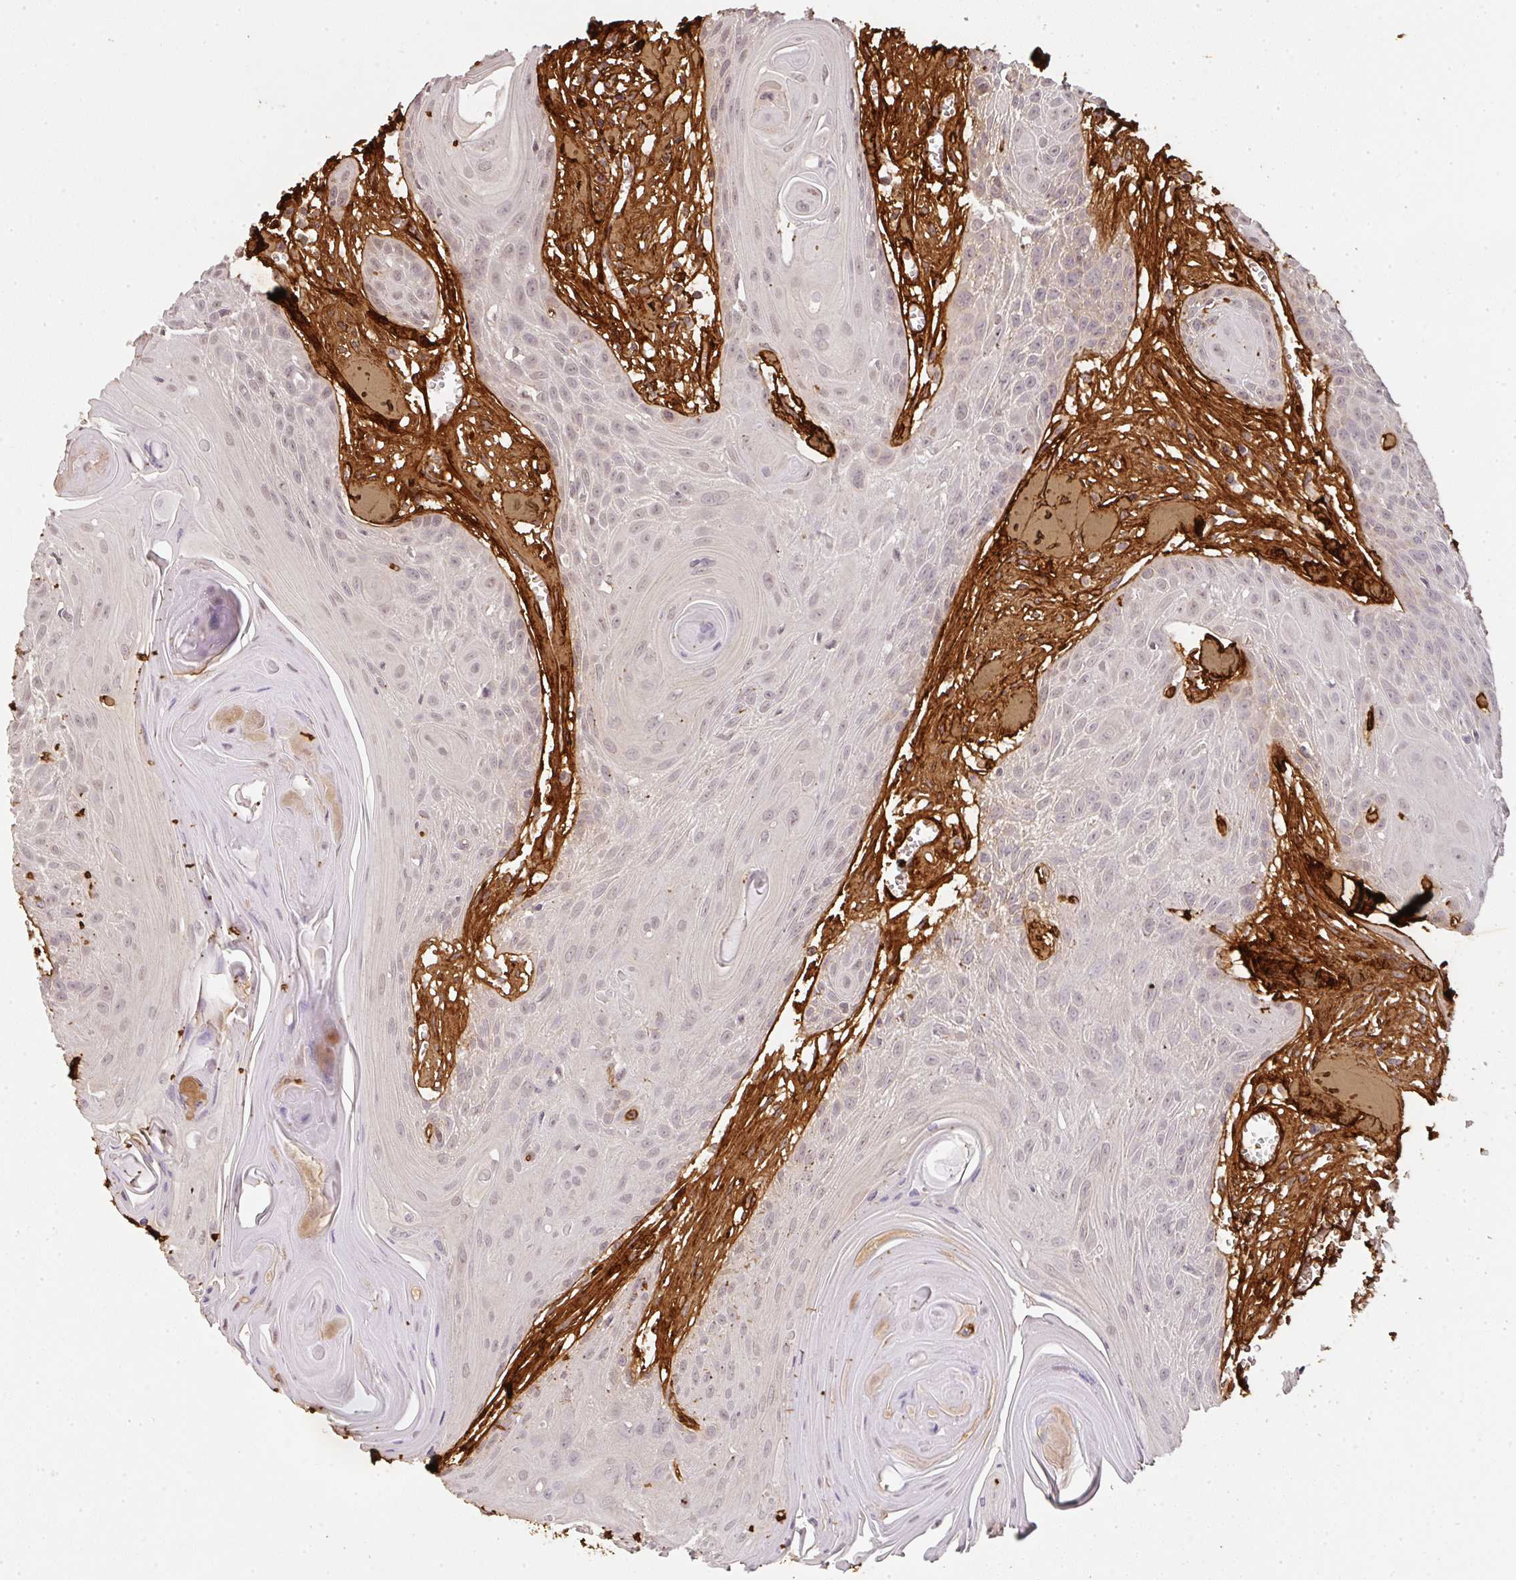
{"staining": {"intensity": "negative", "quantity": "none", "location": "none"}, "tissue": "head and neck cancer", "cell_type": "Tumor cells", "image_type": "cancer", "snomed": [{"axis": "morphology", "description": "Squamous cell carcinoma, NOS"}, {"axis": "topography", "description": "Lymph node"}, {"axis": "topography", "description": "Salivary gland"}, {"axis": "topography", "description": "Head-Neck"}], "caption": "A micrograph of human head and neck cancer is negative for staining in tumor cells.", "gene": "COL3A1", "patient": {"sex": "female", "age": 74}}